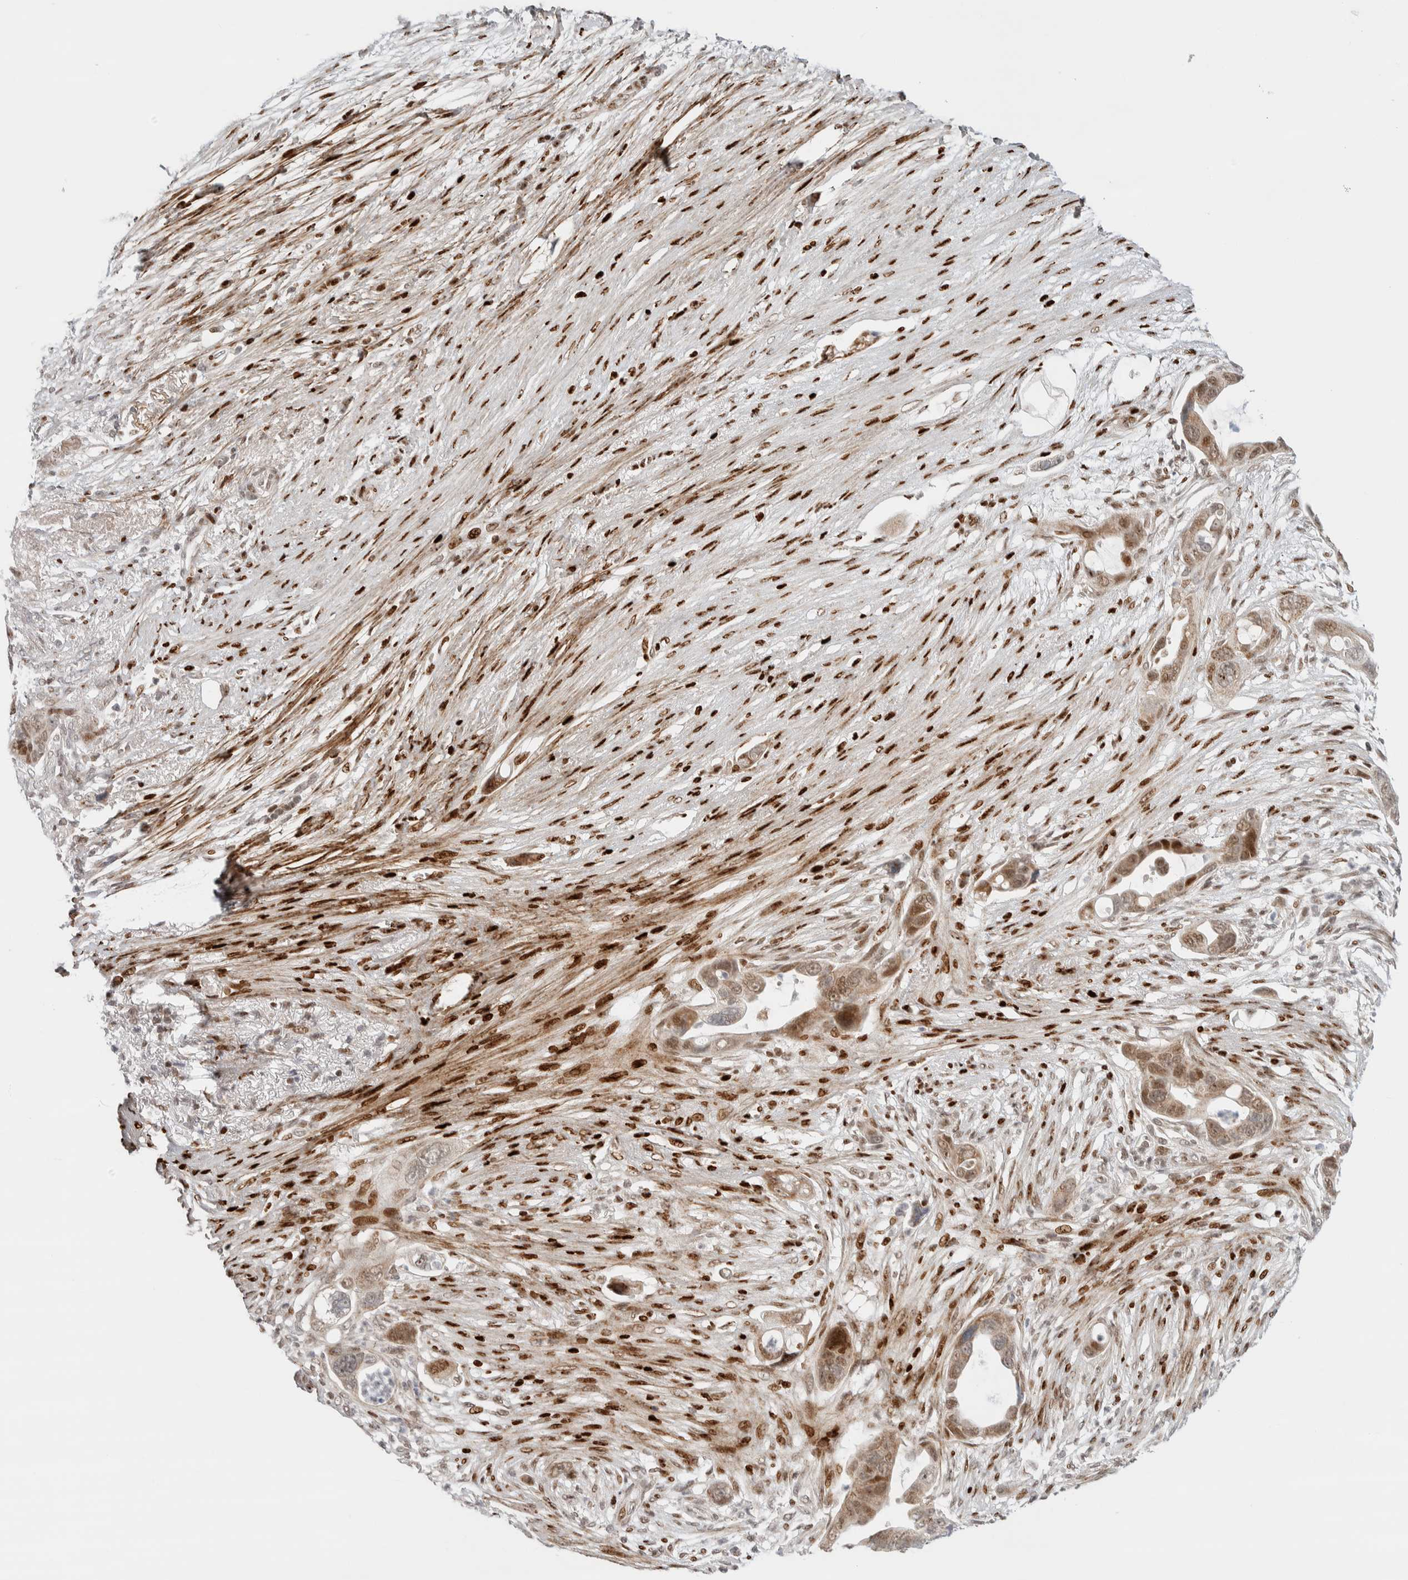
{"staining": {"intensity": "moderate", "quantity": ">75%", "location": "cytoplasmic/membranous,nuclear"}, "tissue": "pancreatic cancer", "cell_type": "Tumor cells", "image_type": "cancer", "snomed": [{"axis": "morphology", "description": "Adenocarcinoma, NOS"}, {"axis": "topography", "description": "Pancreas"}], "caption": "Tumor cells demonstrate medium levels of moderate cytoplasmic/membranous and nuclear positivity in about >75% of cells in human adenocarcinoma (pancreatic).", "gene": "TSPAN32", "patient": {"sex": "female", "age": 72}}